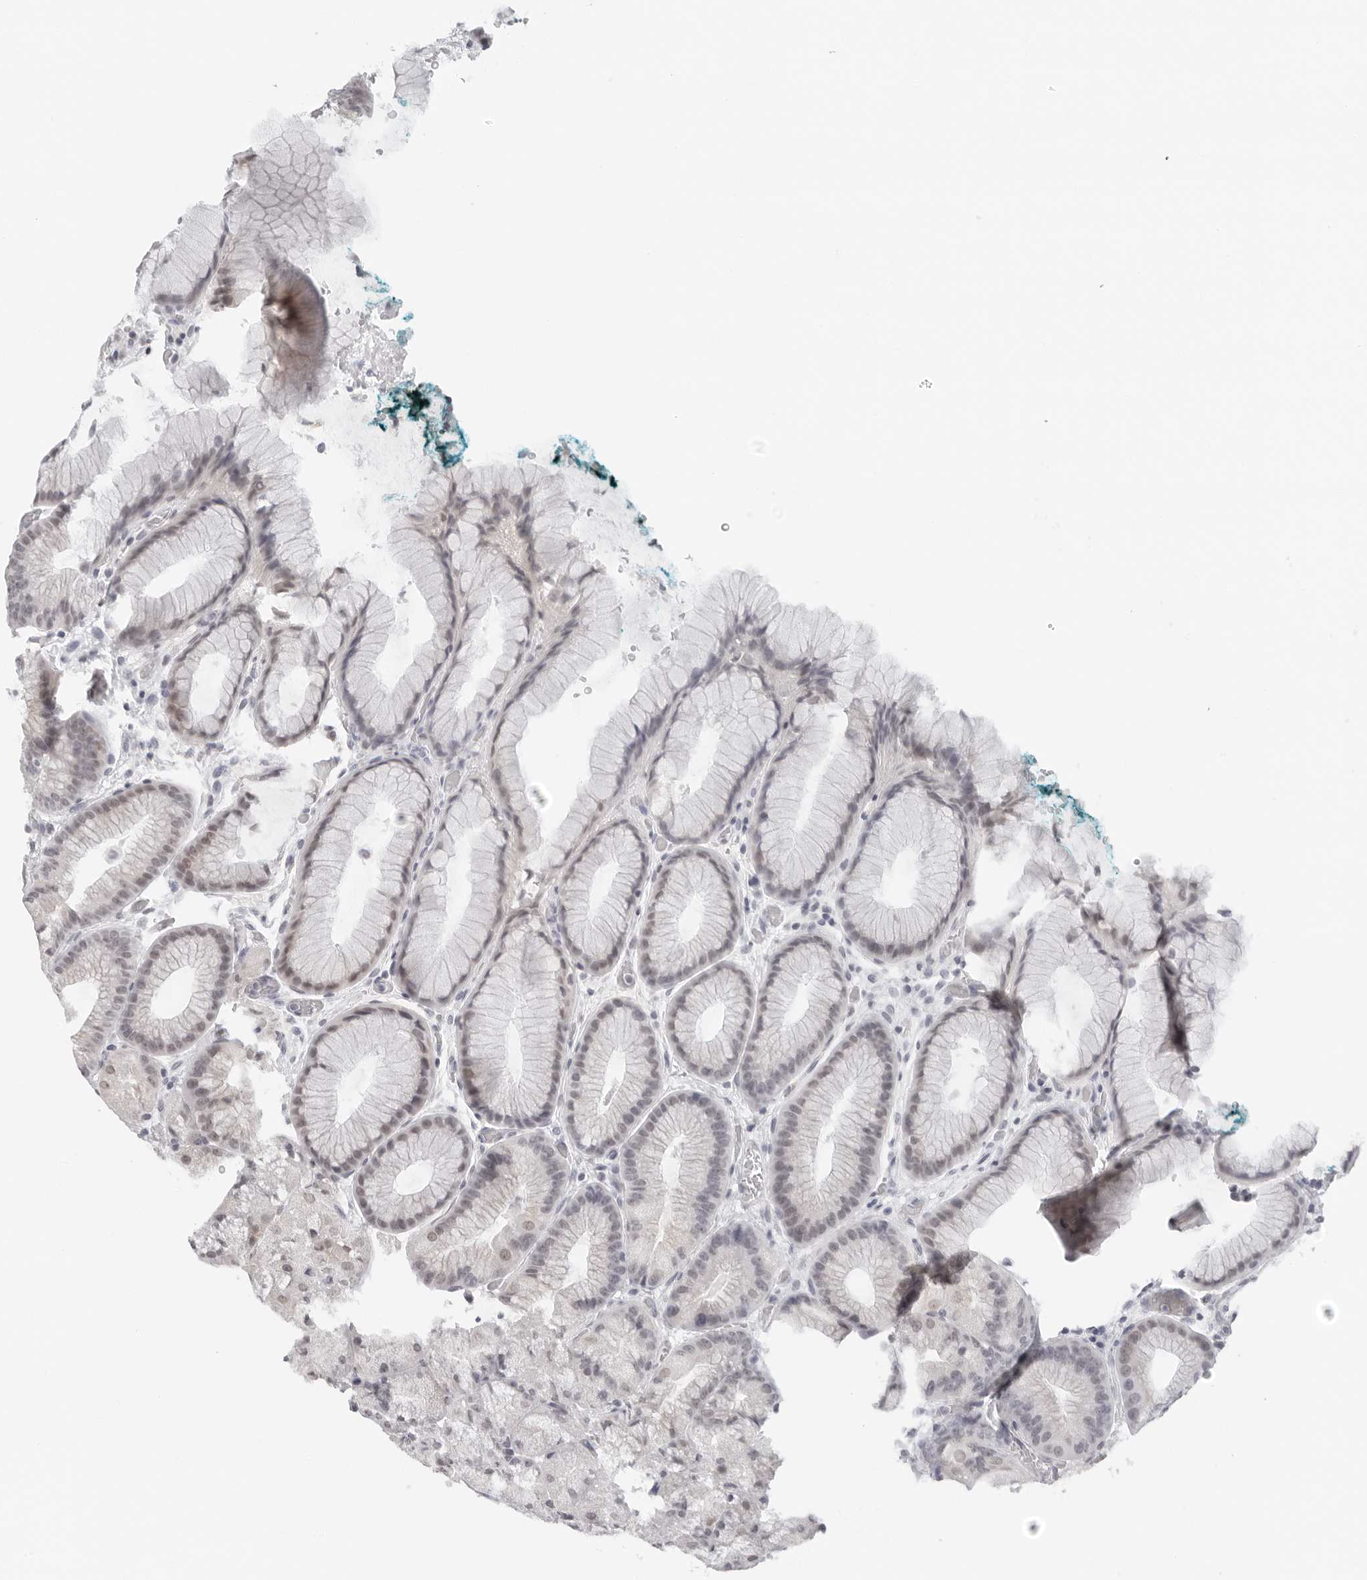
{"staining": {"intensity": "weak", "quantity": "25%-75%", "location": "nuclear"}, "tissue": "stomach", "cell_type": "Glandular cells", "image_type": "normal", "snomed": [{"axis": "morphology", "description": "Normal tissue, NOS"}, {"axis": "topography", "description": "Stomach, upper"}, {"axis": "topography", "description": "Stomach"}], "caption": "A micrograph of human stomach stained for a protein shows weak nuclear brown staining in glandular cells. Ihc stains the protein of interest in brown and the nuclei are stained blue.", "gene": "FLG2", "patient": {"sex": "male", "age": 48}}